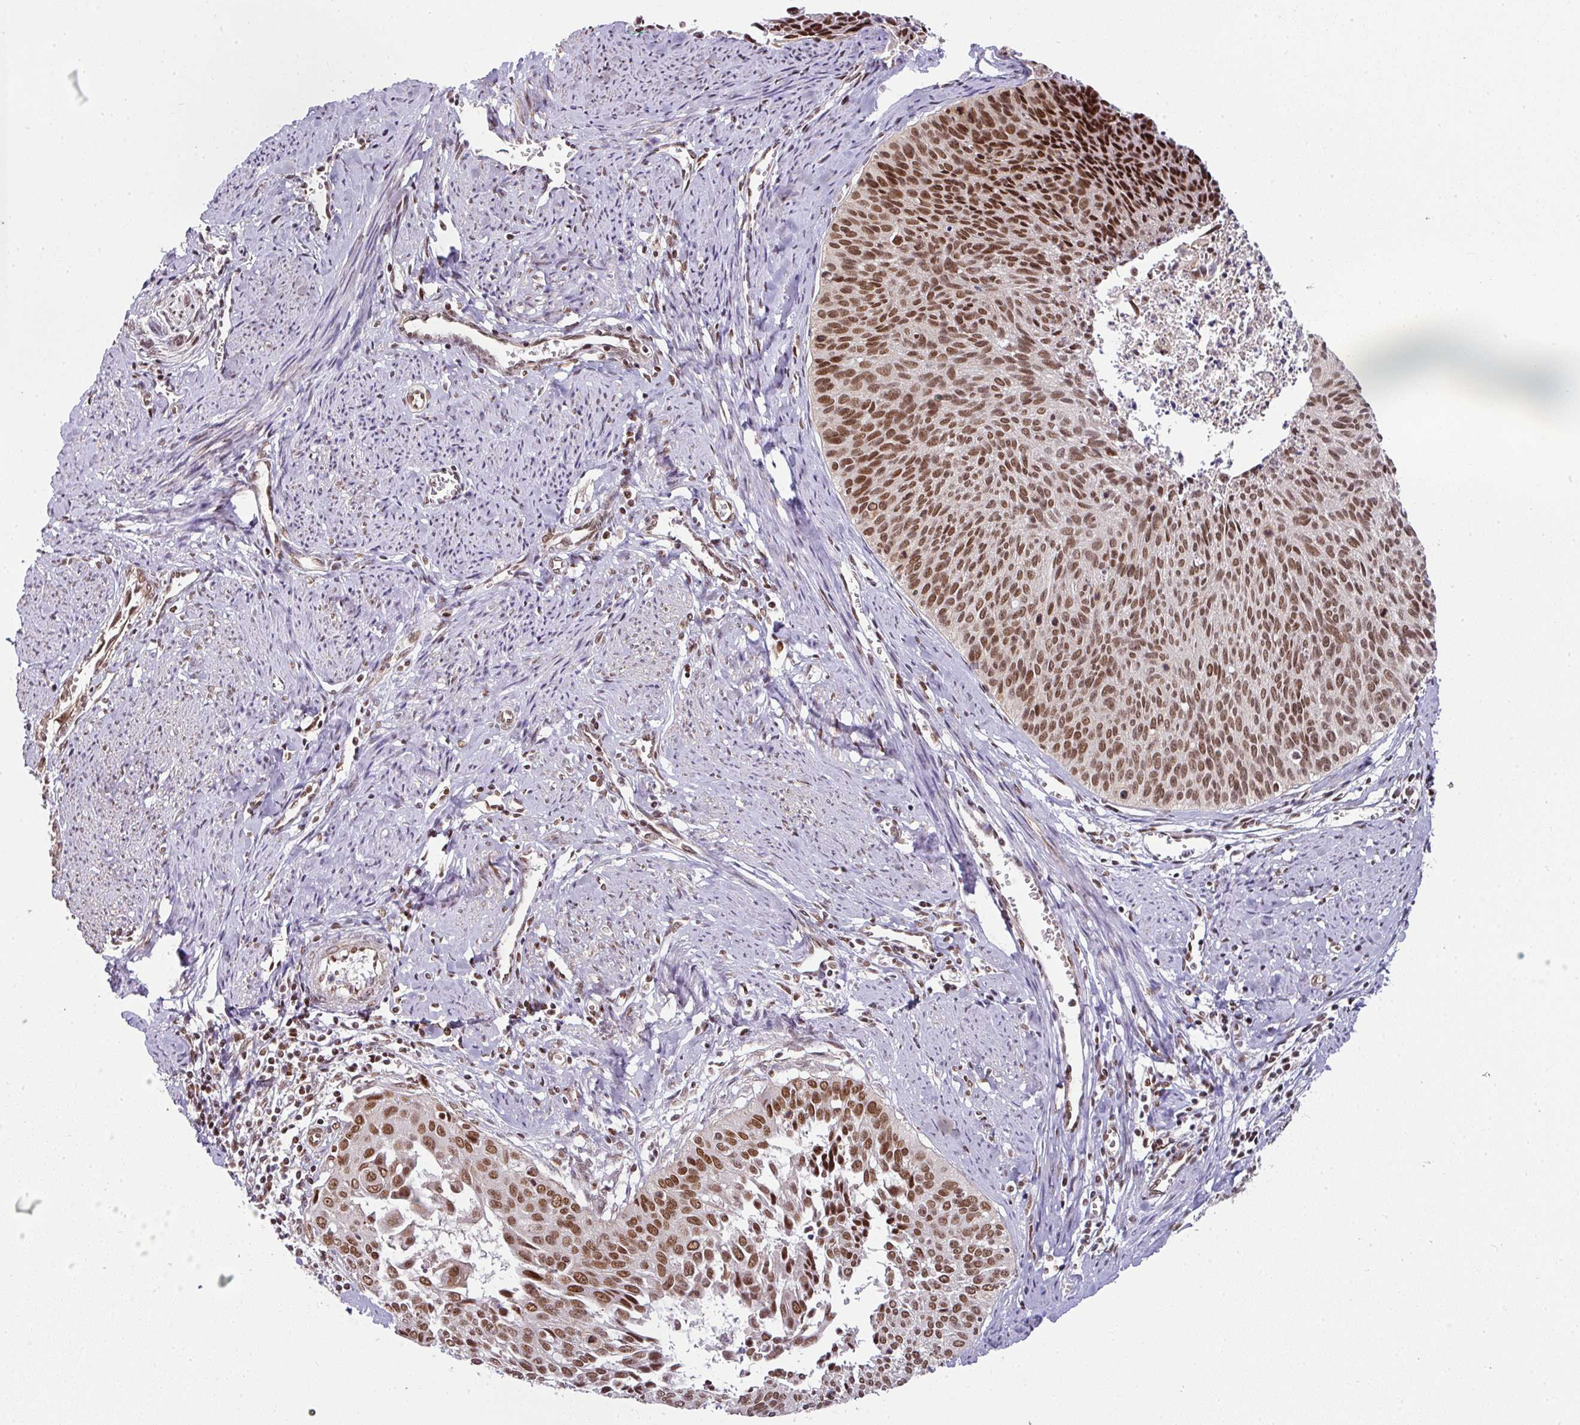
{"staining": {"intensity": "moderate", "quantity": ">75%", "location": "nuclear"}, "tissue": "cervical cancer", "cell_type": "Tumor cells", "image_type": "cancer", "snomed": [{"axis": "morphology", "description": "Squamous cell carcinoma, NOS"}, {"axis": "topography", "description": "Cervix"}], "caption": "Tumor cells demonstrate moderate nuclear positivity in about >75% of cells in cervical cancer (squamous cell carcinoma). Immunohistochemistry stains the protein in brown and the nuclei are stained blue.", "gene": "NCOA5", "patient": {"sex": "female", "age": 55}}